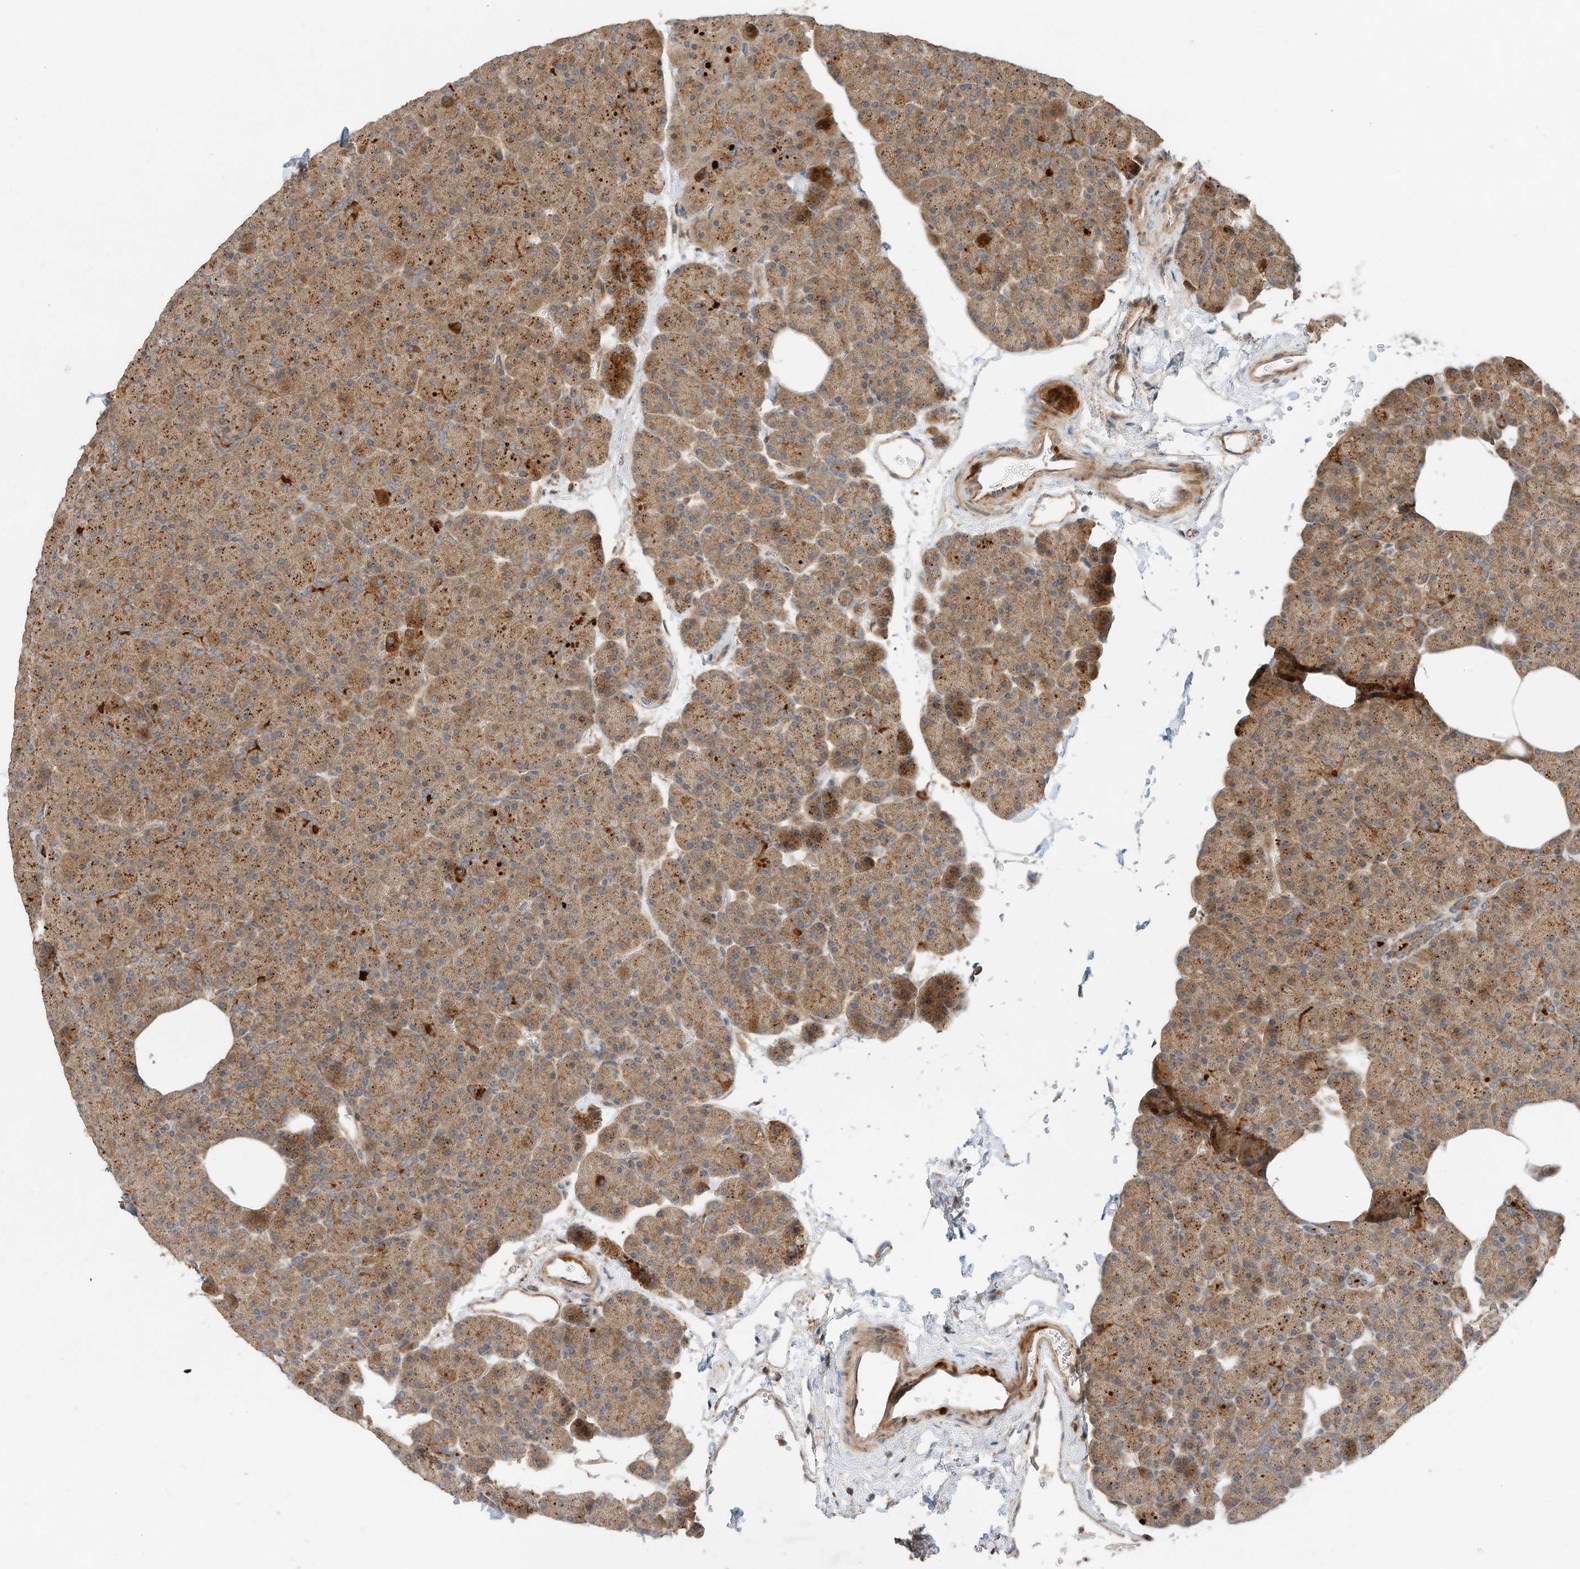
{"staining": {"intensity": "moderate", "quantity": ">75%", "location": "cytoplasmic/membranous"}, "tissue": "pancreas", "cell_type": "Exocrine glandular cells", "image_type": "normal", "snomed": [{"axis": "morphology", "description": "Normal tissue, NOS"}, {"axis": "morphology", "description": "Carcinoid, malignant, NOS"}, {"axis": "topography", "description": "Pancreas"}], "caption": "Immunohistochemical staining of unremarkable pancreas displays medium levels of moderate cytoplasmic/membranous staining in about >75% of exocrine glandular cells.", "gene": "CPAMD8", "patient": {"sex": "female", "age": 35}}